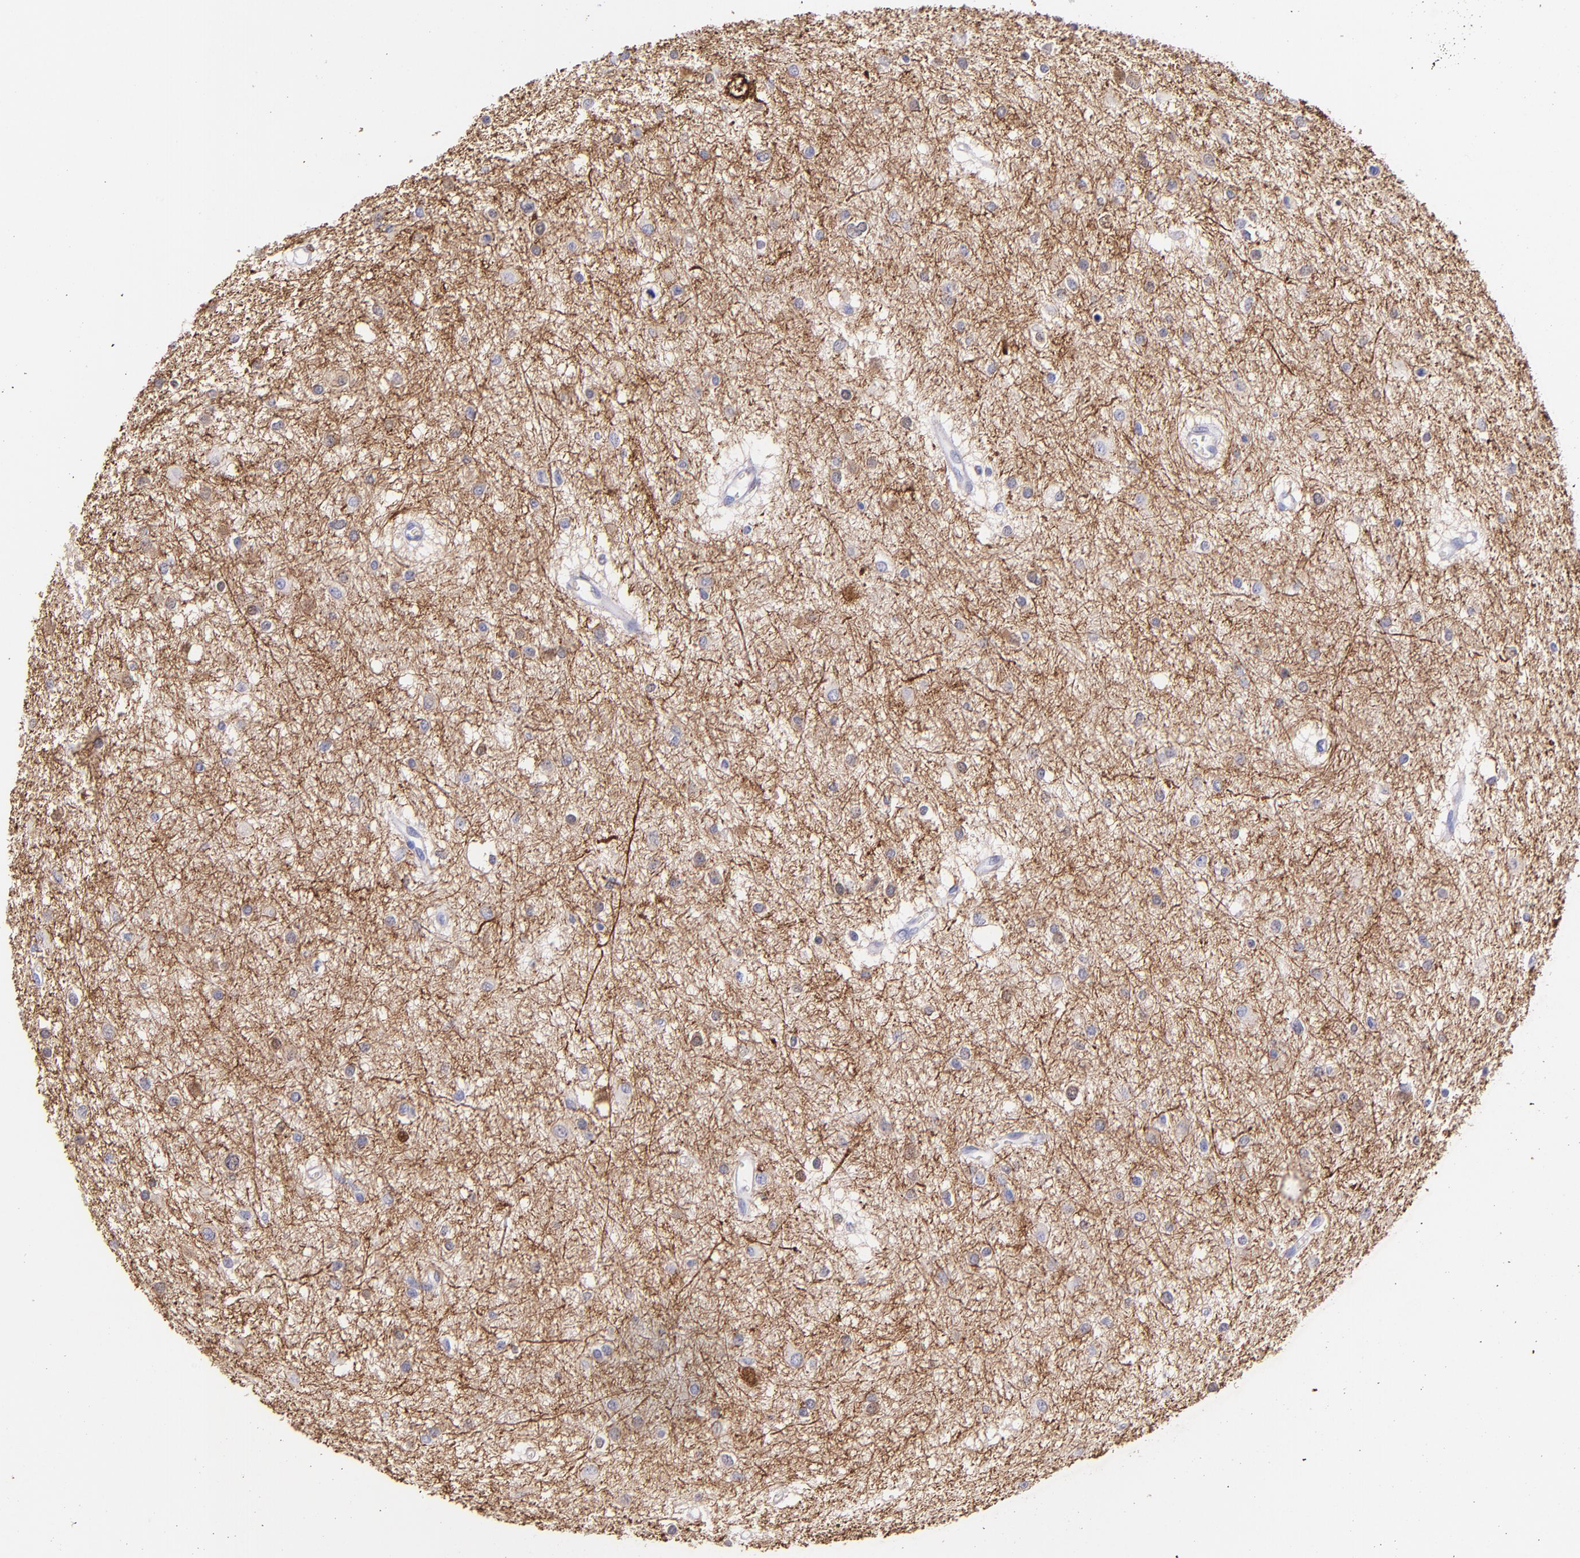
{"staining": {"intensity": "weak", "quantity": "25%-75%", "location": "cytoplasmic/membranous"}, "tissue": "glioma", "cell_type": "Tumor cells", "image_type": "cancer", "snomed": [{"axis": "morphology", "description": "Glioma, malignant, Low grade"}, {"axis": "topography", "description": "Brain"}], "caption": "Immunohistochemical staining of malignant glioma (low-grade) reveals low levels of weak cytoplasmic/membranous protein staining in approximately 25%-75% of tumor cells.", "gene": "UCHL1", "patient": {"sex": "female", "age": 36}}